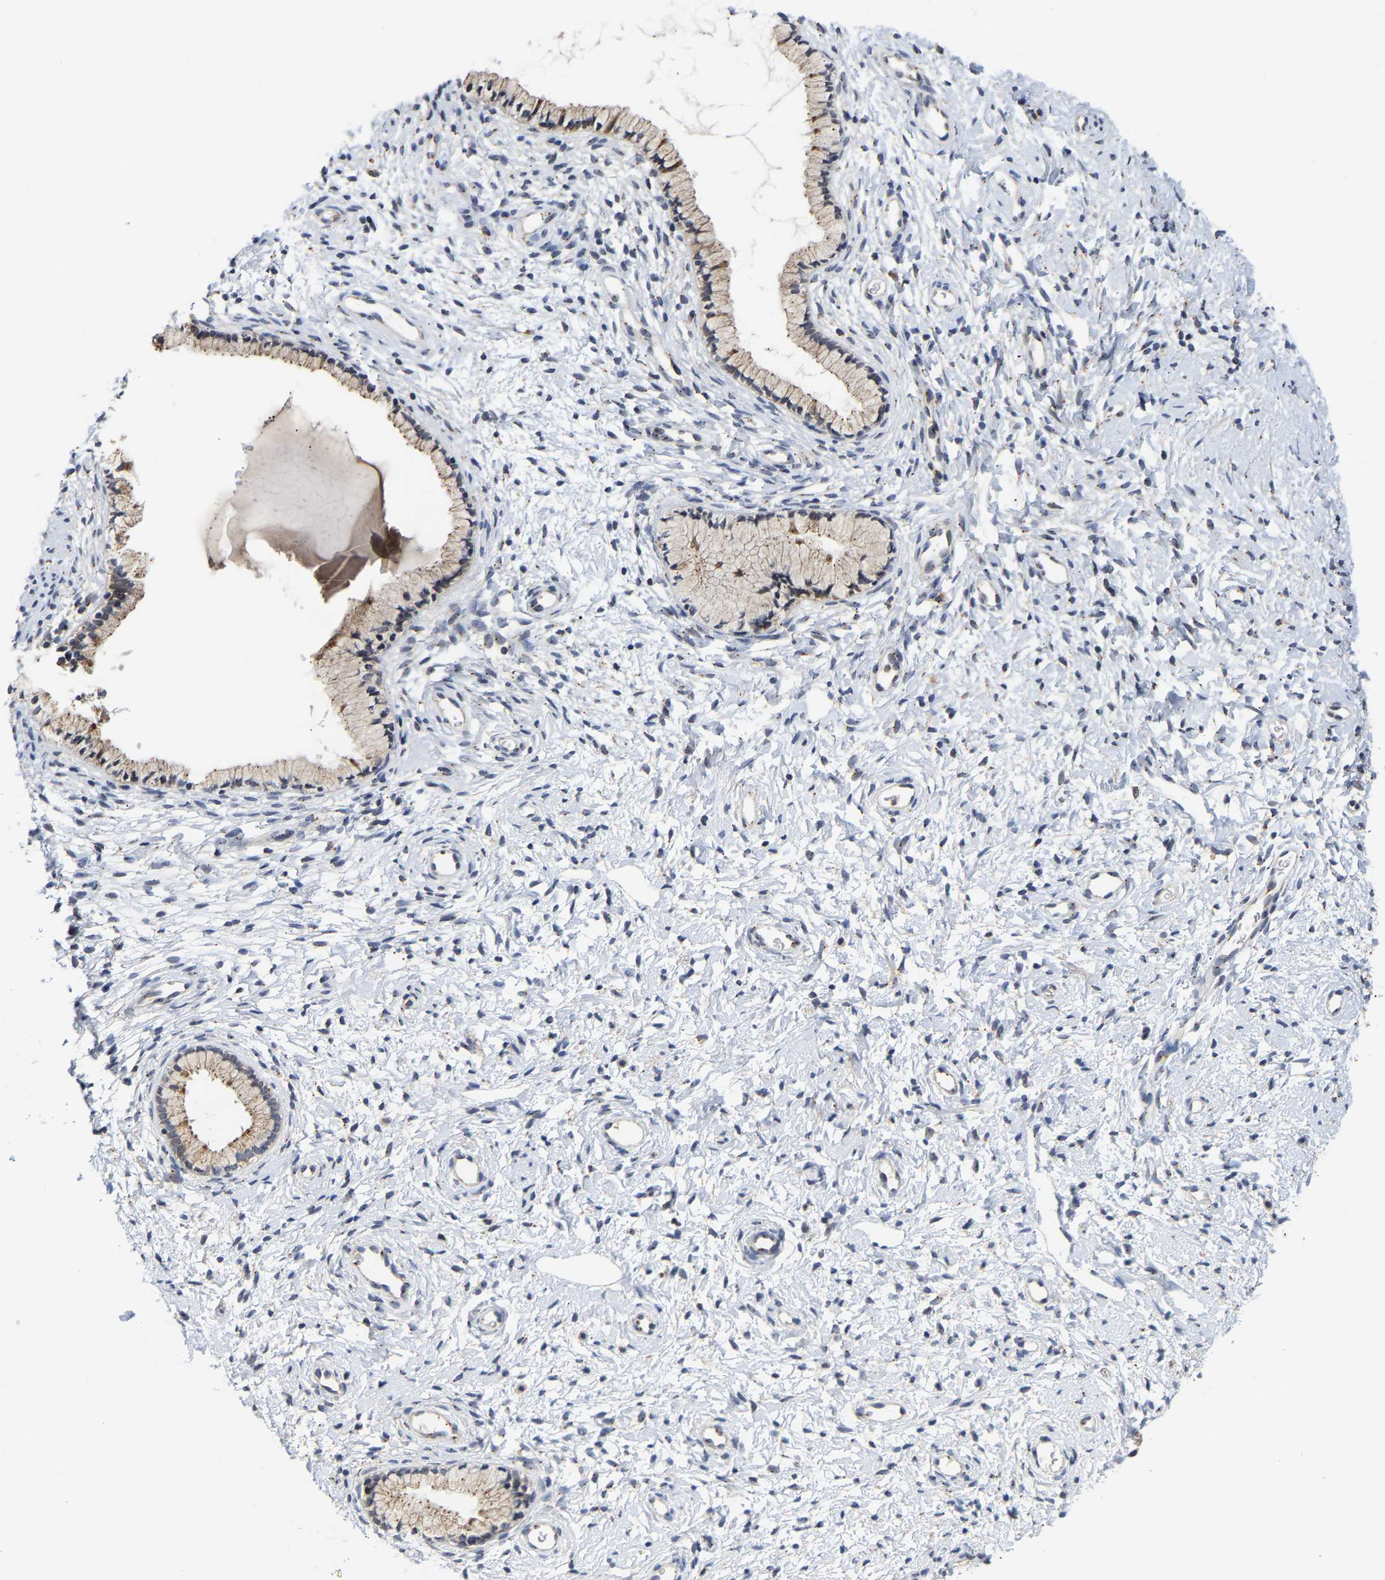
{"staining": {"intensity": "weak", "quantity": ">75%", "location": "cytoplasmic/membranous"}, "tissue": "cervix", "cell_type": "Glandular cells", "image_type": "normal", "snomed": [{"axis": "morphology", "description": "Normal tissue, NOS"}, {"axis": "topography", "description": "Cervix"}], "caption": "Weak cytoplasmic/membranous positivity is appreciated in approximately >75% of glandular cells in normal cervix.", "gene": "PCNT", "patient": {"sex": "female", "age": 72}}